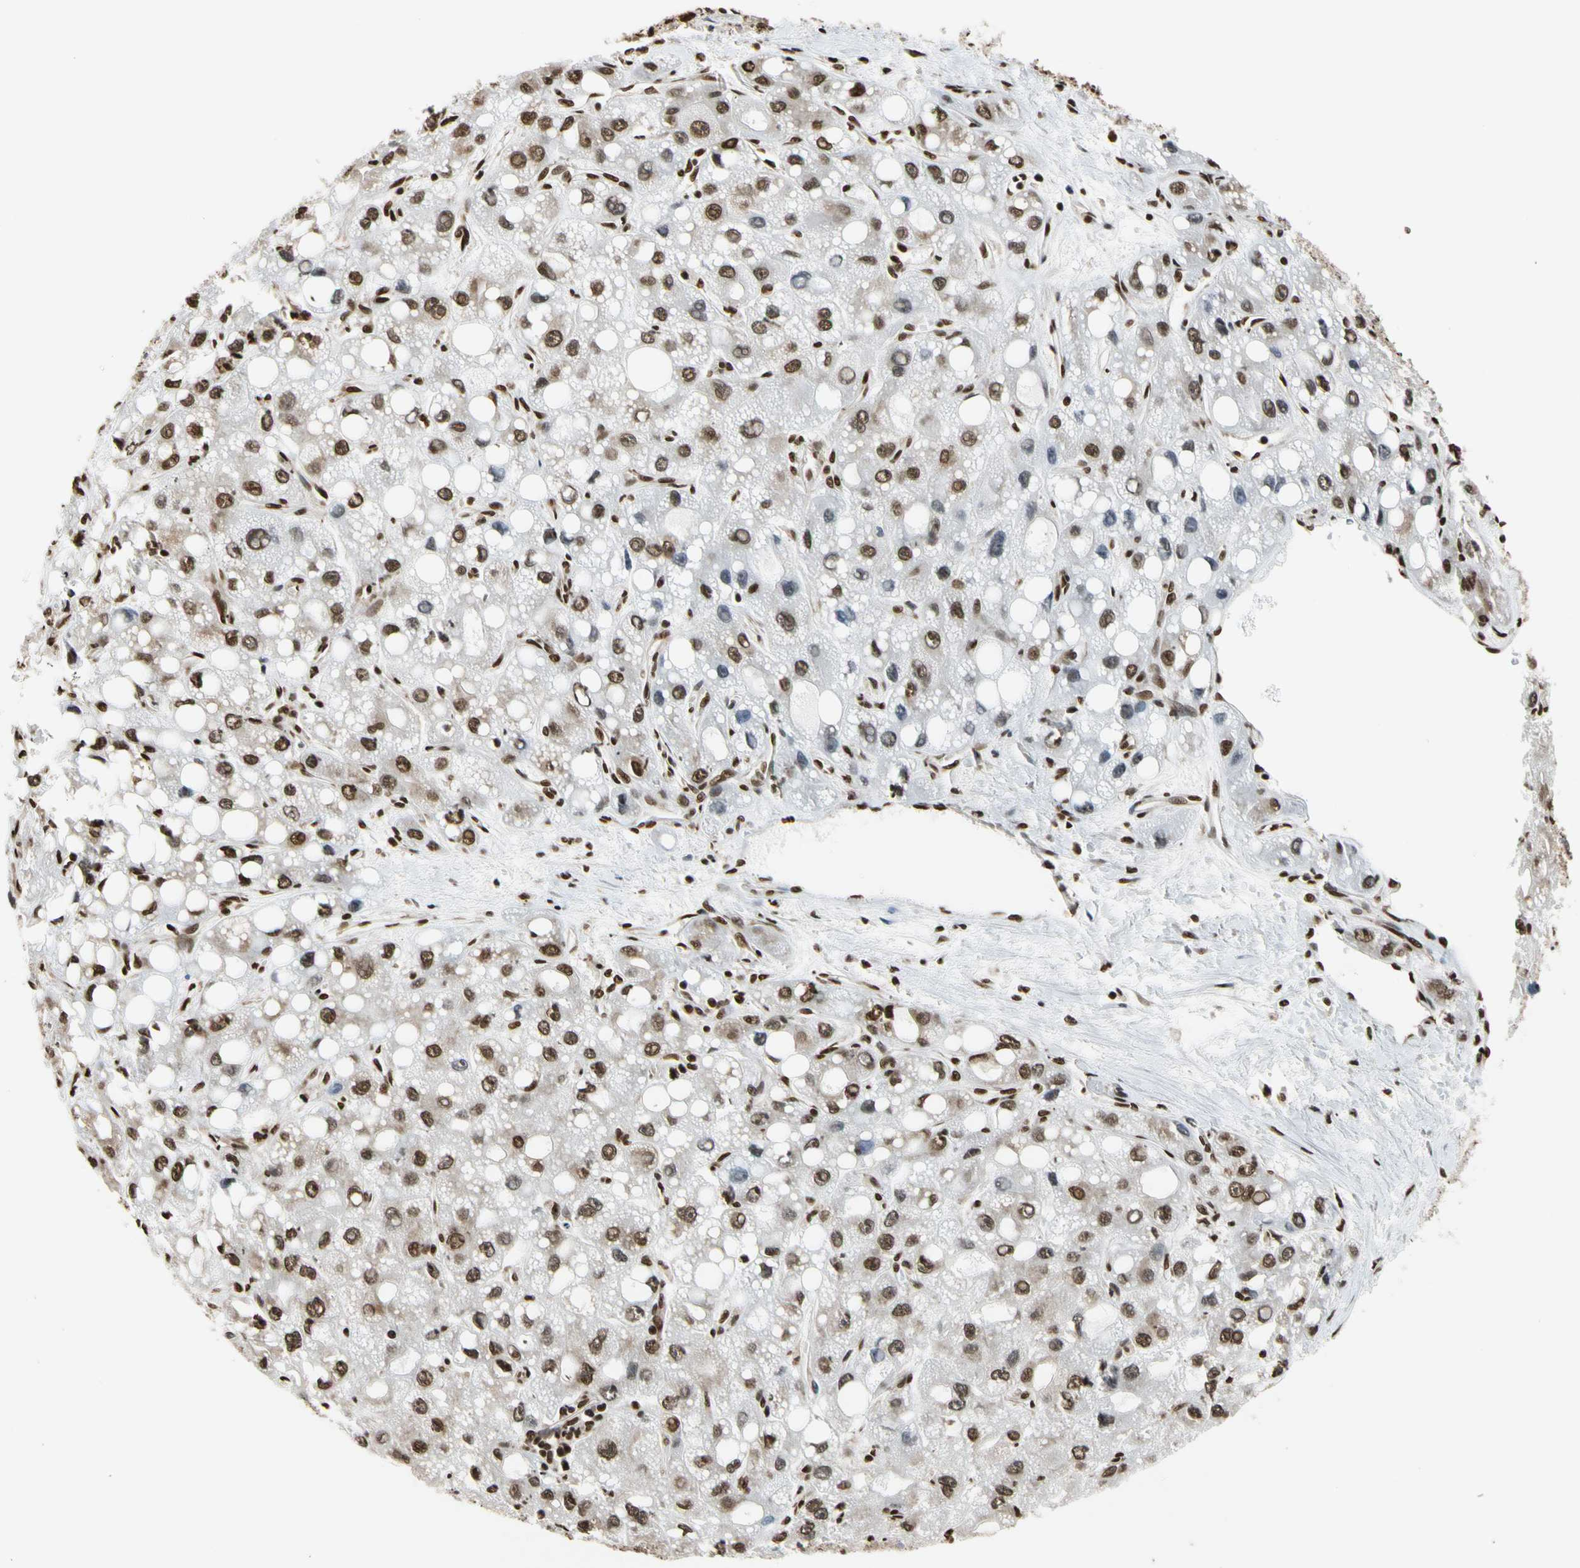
{"staining": {"intensity": "moderate", "quantity": ">75%", "location": "nuclear"}, "tissue": "liver cancer", "cell_type": "Tumor cells", "image_type": "cancer", "snomed": [{"axis": "morphology", "description": "Carcinoma, Hepatocellular, NOS"}, {"axis": "topography", "description": "Liver"}], "caption": "Immunohistochemical staining of human hepatocellular carcinoma (liver) shows moderate nuclear protein expression in approximately >75% of tumor cells.", "gene": "HNRNPK", "patient": {"sex": "male", "age": 55}}